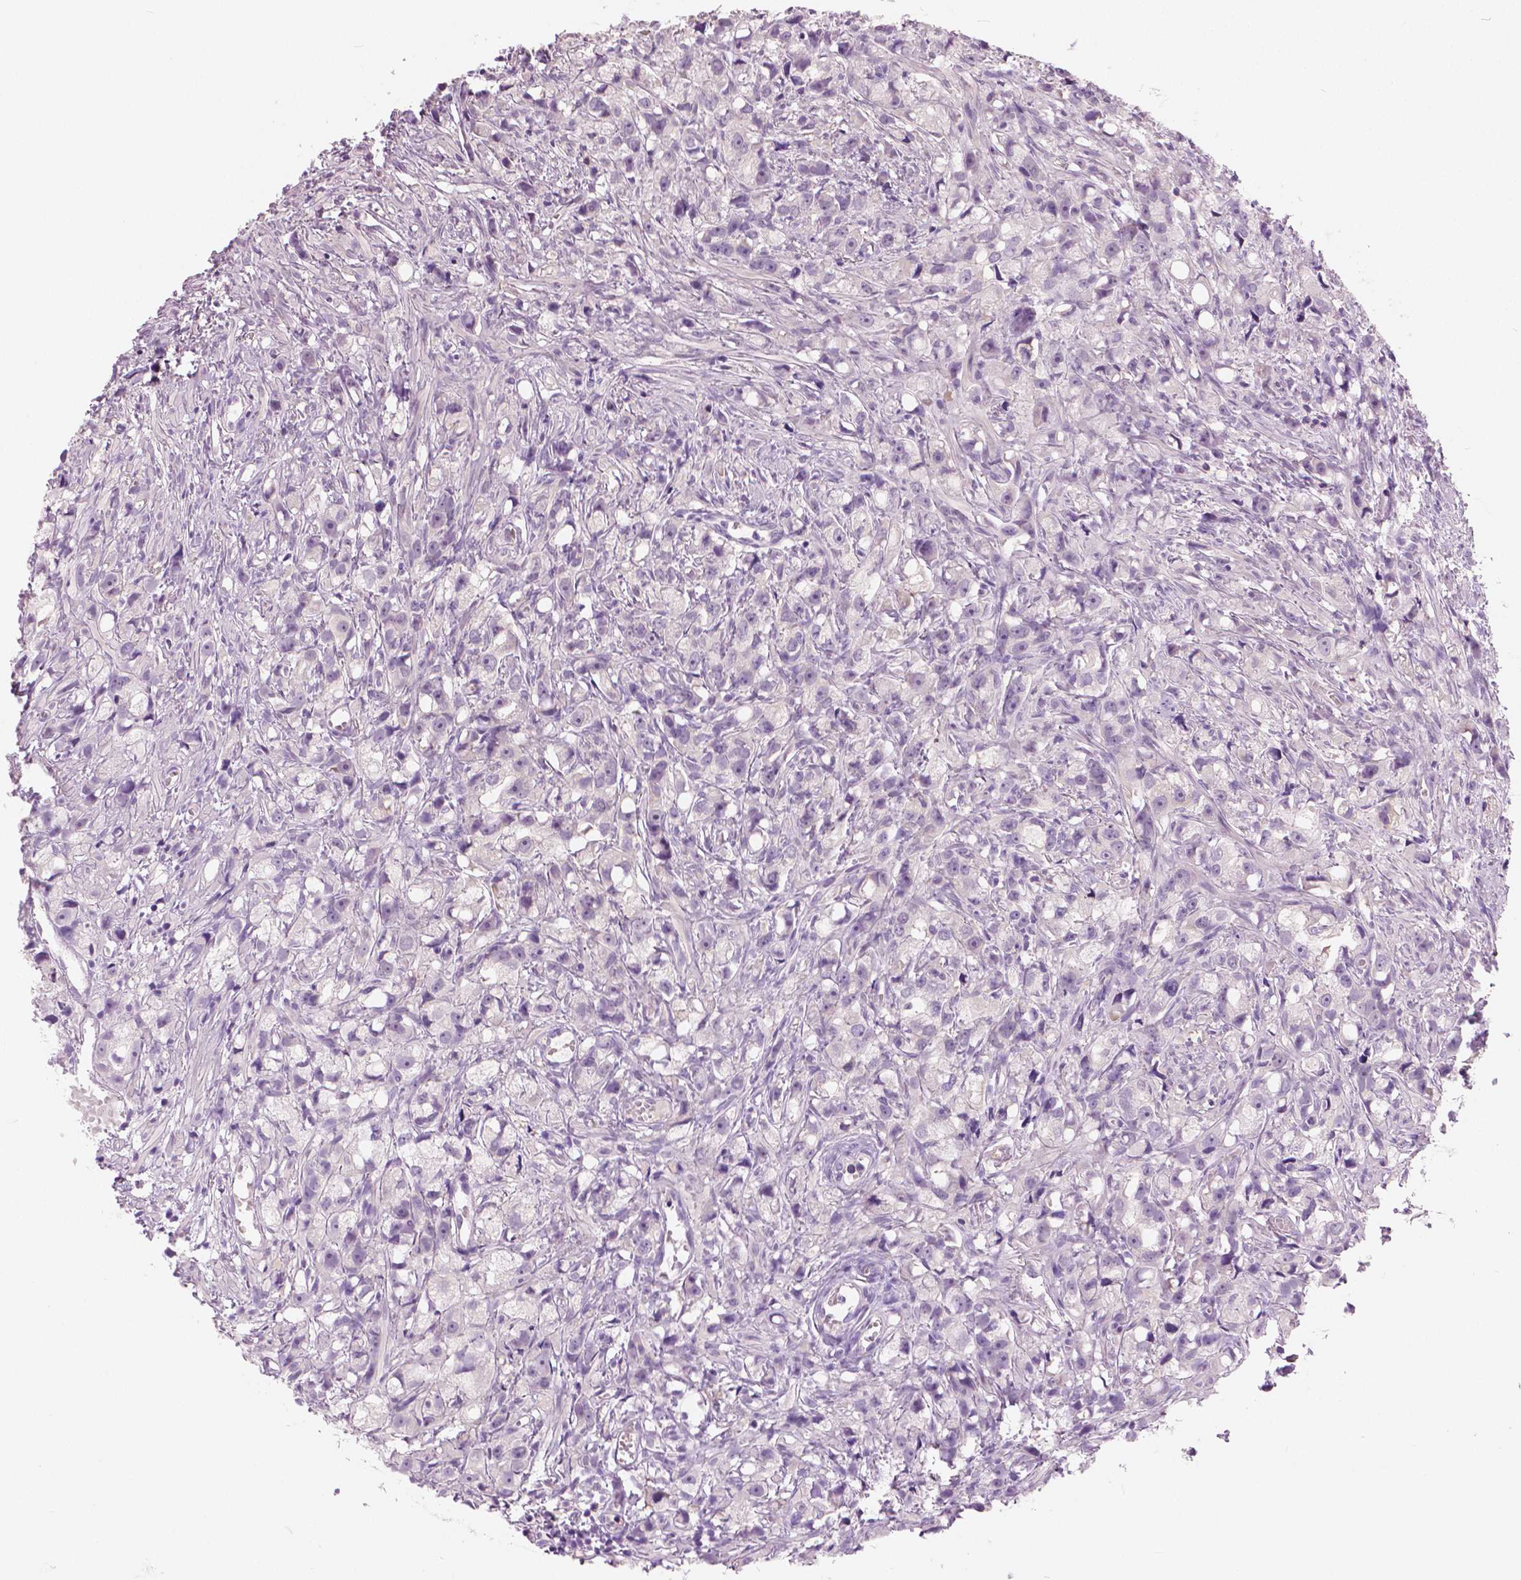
{"staining": {"intensity": "negative", "quantity": "none", "location": "none"}, "tissue": "prostate cancer", "cell_type": "Tumor cells", "image_type": "cancer", "snomed": [{"axis": "morphology", "description": "Adenocarcinoma, High grade"}, {"axis": "topography", "description": "Prostate"}], "caption": "The immunohistochemistry micrograph has no significant staining in tumor cells of prostate cancer (adenocarcinoma (high-grade)) tissue. The staining is performed using DAB brown chromogen with nuclei counter-stained in using hematoxylin.", "gene": "GALM", "patient": {"sex": "male", "age": 75}}